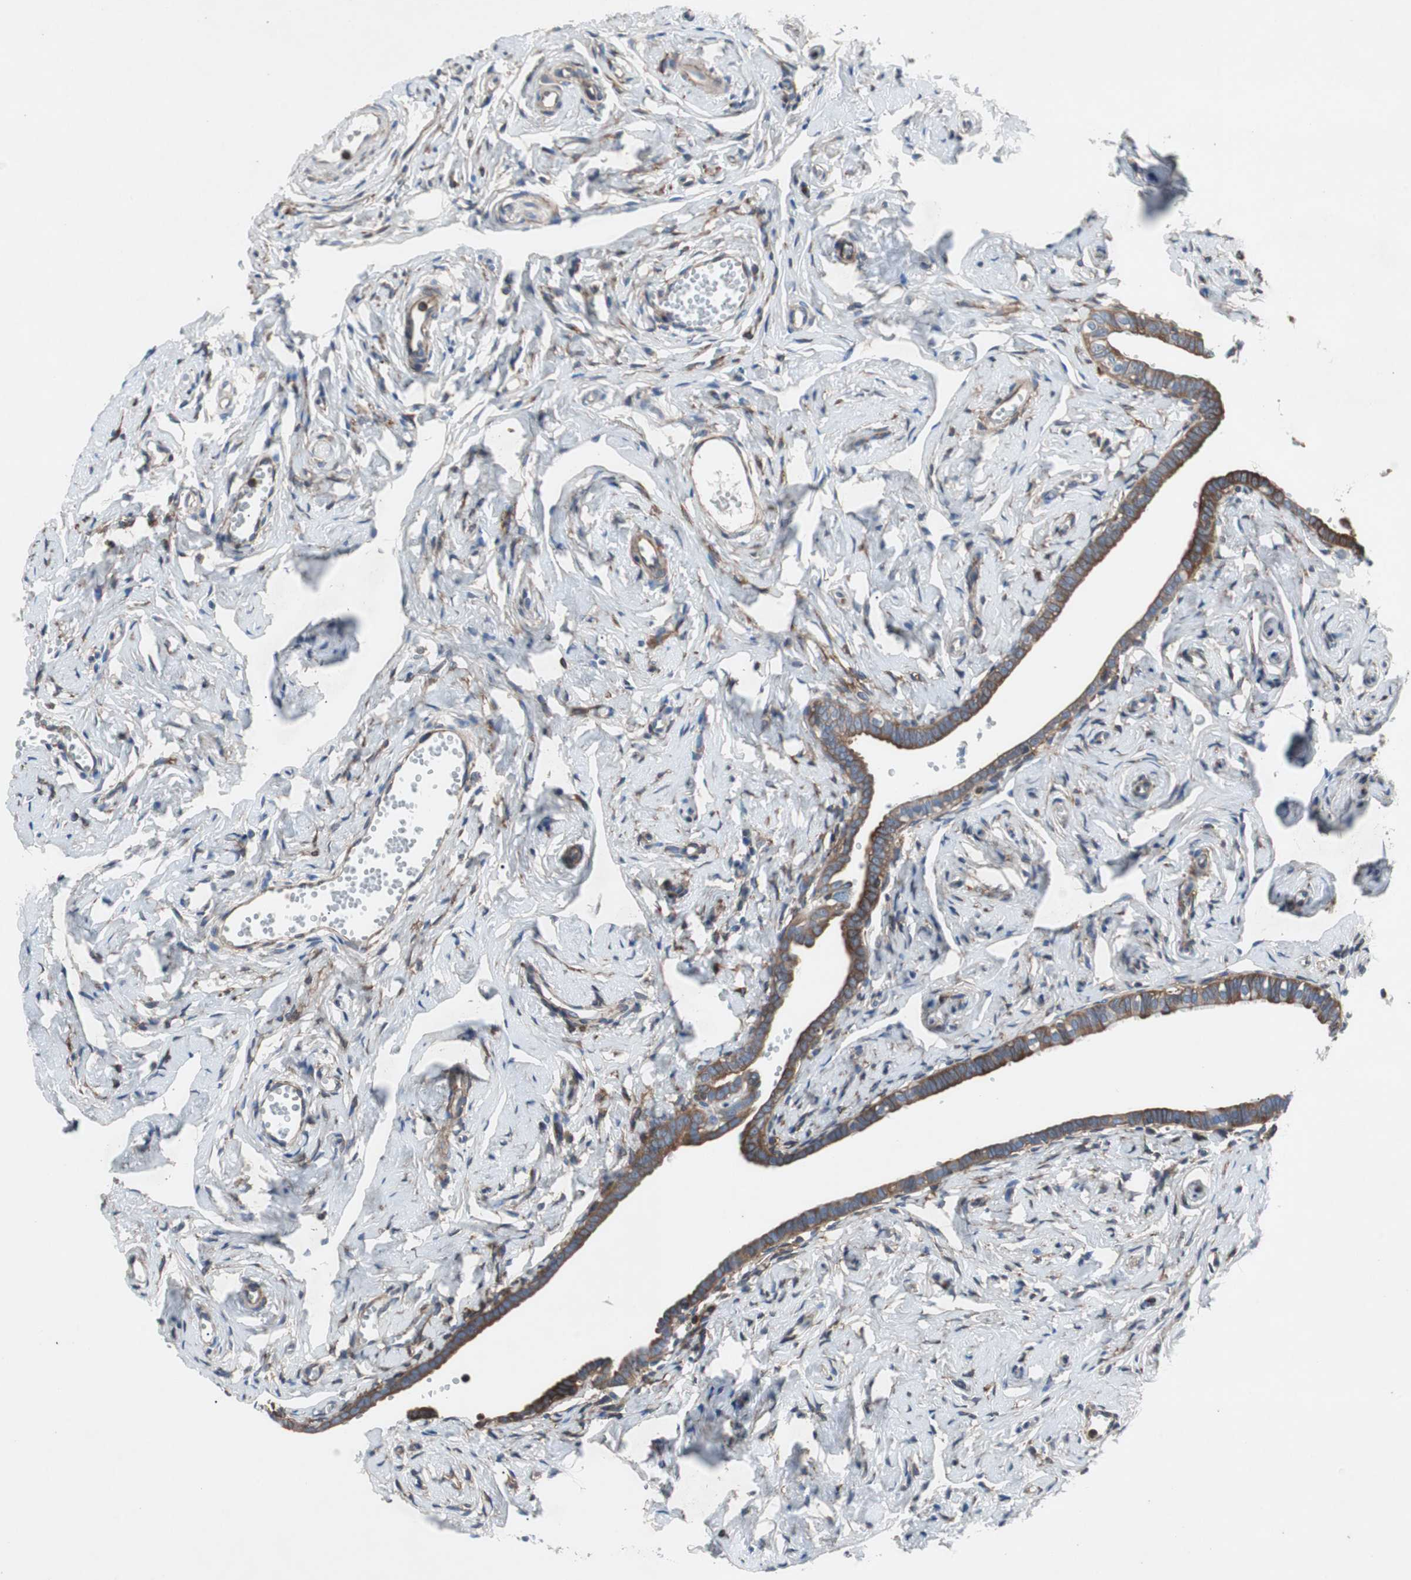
{"staining": {"intensity": "strong", "quantity": ">75%", "location": "cytoplasmic/membranous"}, "tissue": "fallopian tube", "cell_type": "Glandular cells", "image_type": "normal", "snomed": [{"axis": "morphology", "description": "Normal tissue, NOS"}, {"axis": "topography", "description": "Fallopian tube"}], "caption": "Fallopian tube was stained to show a protein in brown. There is high levels of strong cytoplasmic/membranous staining in approximately >75% of glandular cells. Immunohistochemistry (ihc) stains the protein of interest in brown and the nuclei are stained blue.", "gene": "GYS1", "patient": {"sex": "female", "age": 71}}